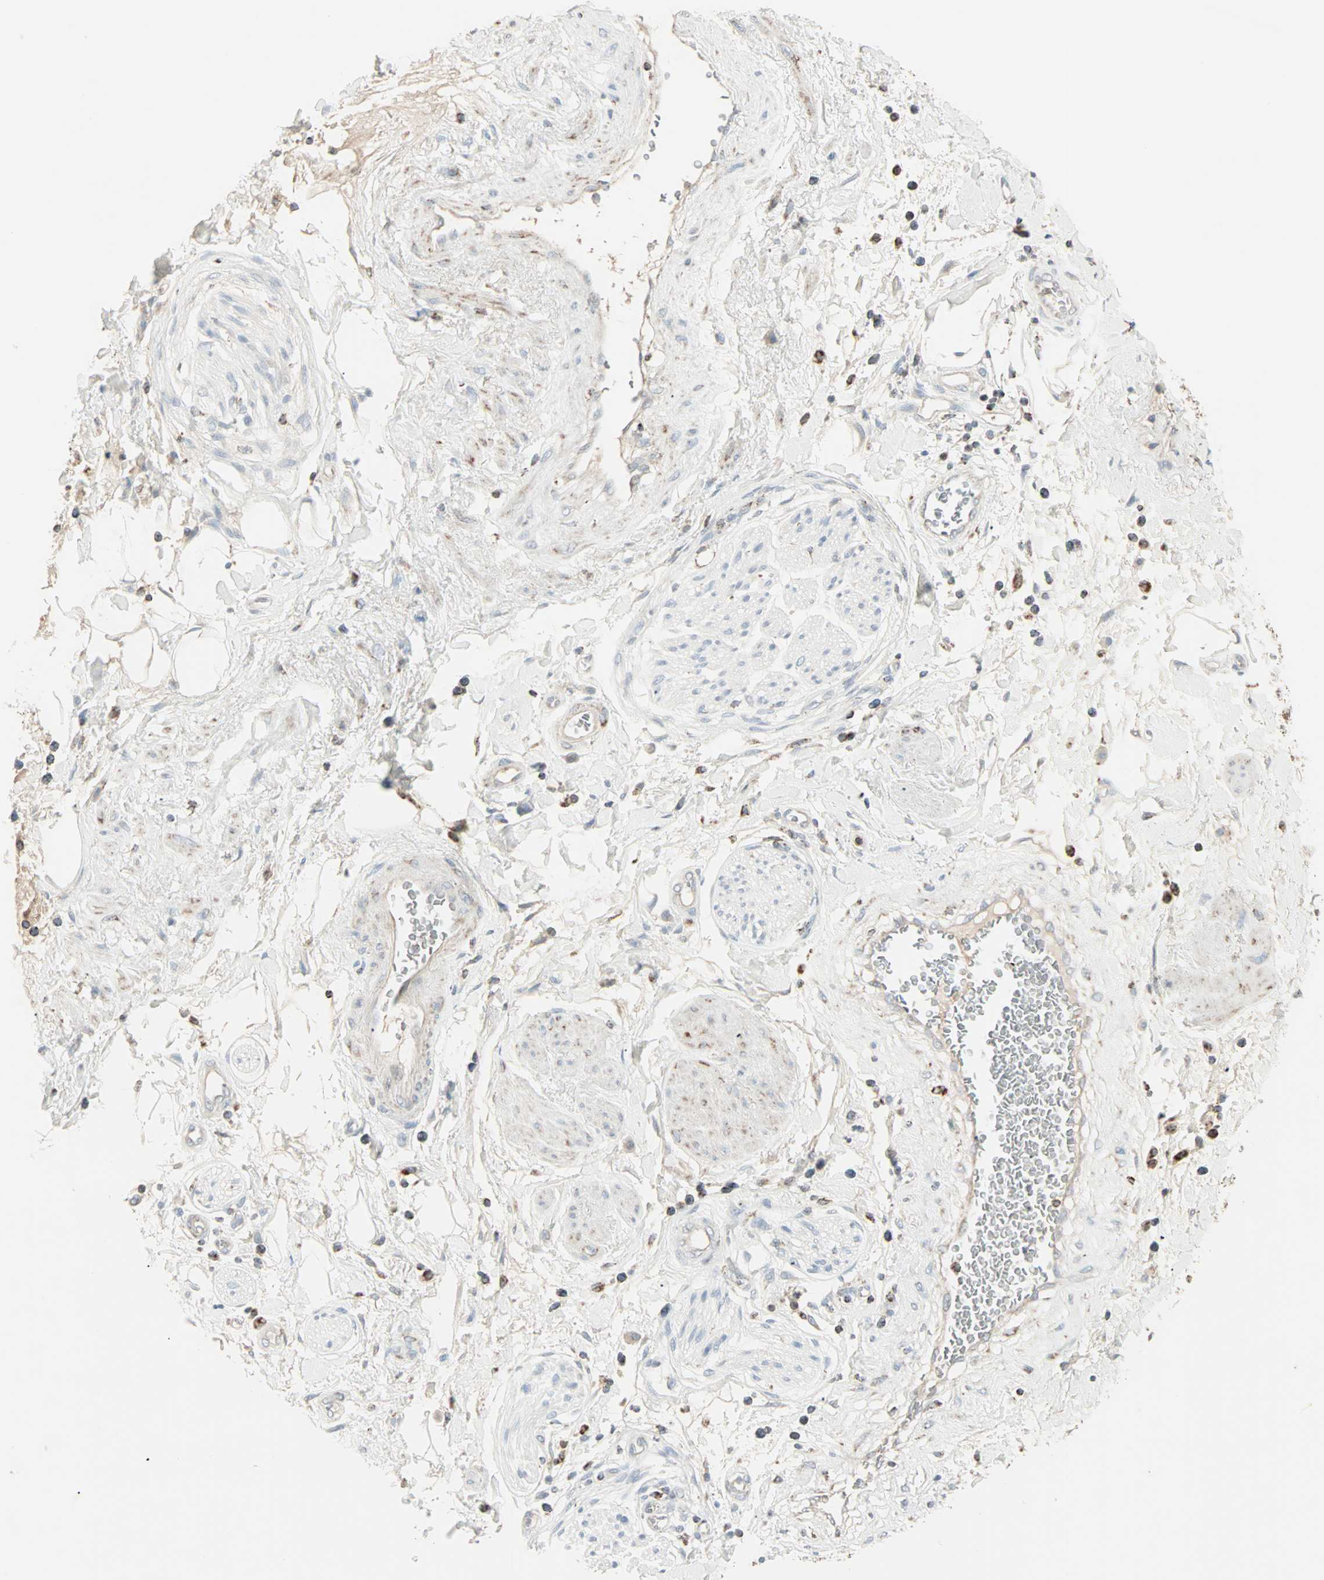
{"staining": {"intensity": "moderate", "quantity": ">75%", "location": "cytoplasmic/membranous"}, "tissue": "adipose tissue", "cell_type": "Adipocytes", "image_type": "normal", "snomed": [{"axis": "morphology", "description": "Normal tissue, NOS"}, {"axis": "topography", "description": "Soft tissue"}, {"axis": "topography", "description": "Peripheral nerve tissue"}], "caption": "Adipocytes demonstrate medium levels of moderate cytoplasmic/membranous positivity in about >75% of cells in benign adipose tissue. The staining was performed using DAB to visualize the protein expression in brown, while the nuclei were stained in blue with hematoxylin (Magnification: 20x).", "gene": "IDH2", "patient": {"sex": "female", "age": 71}}